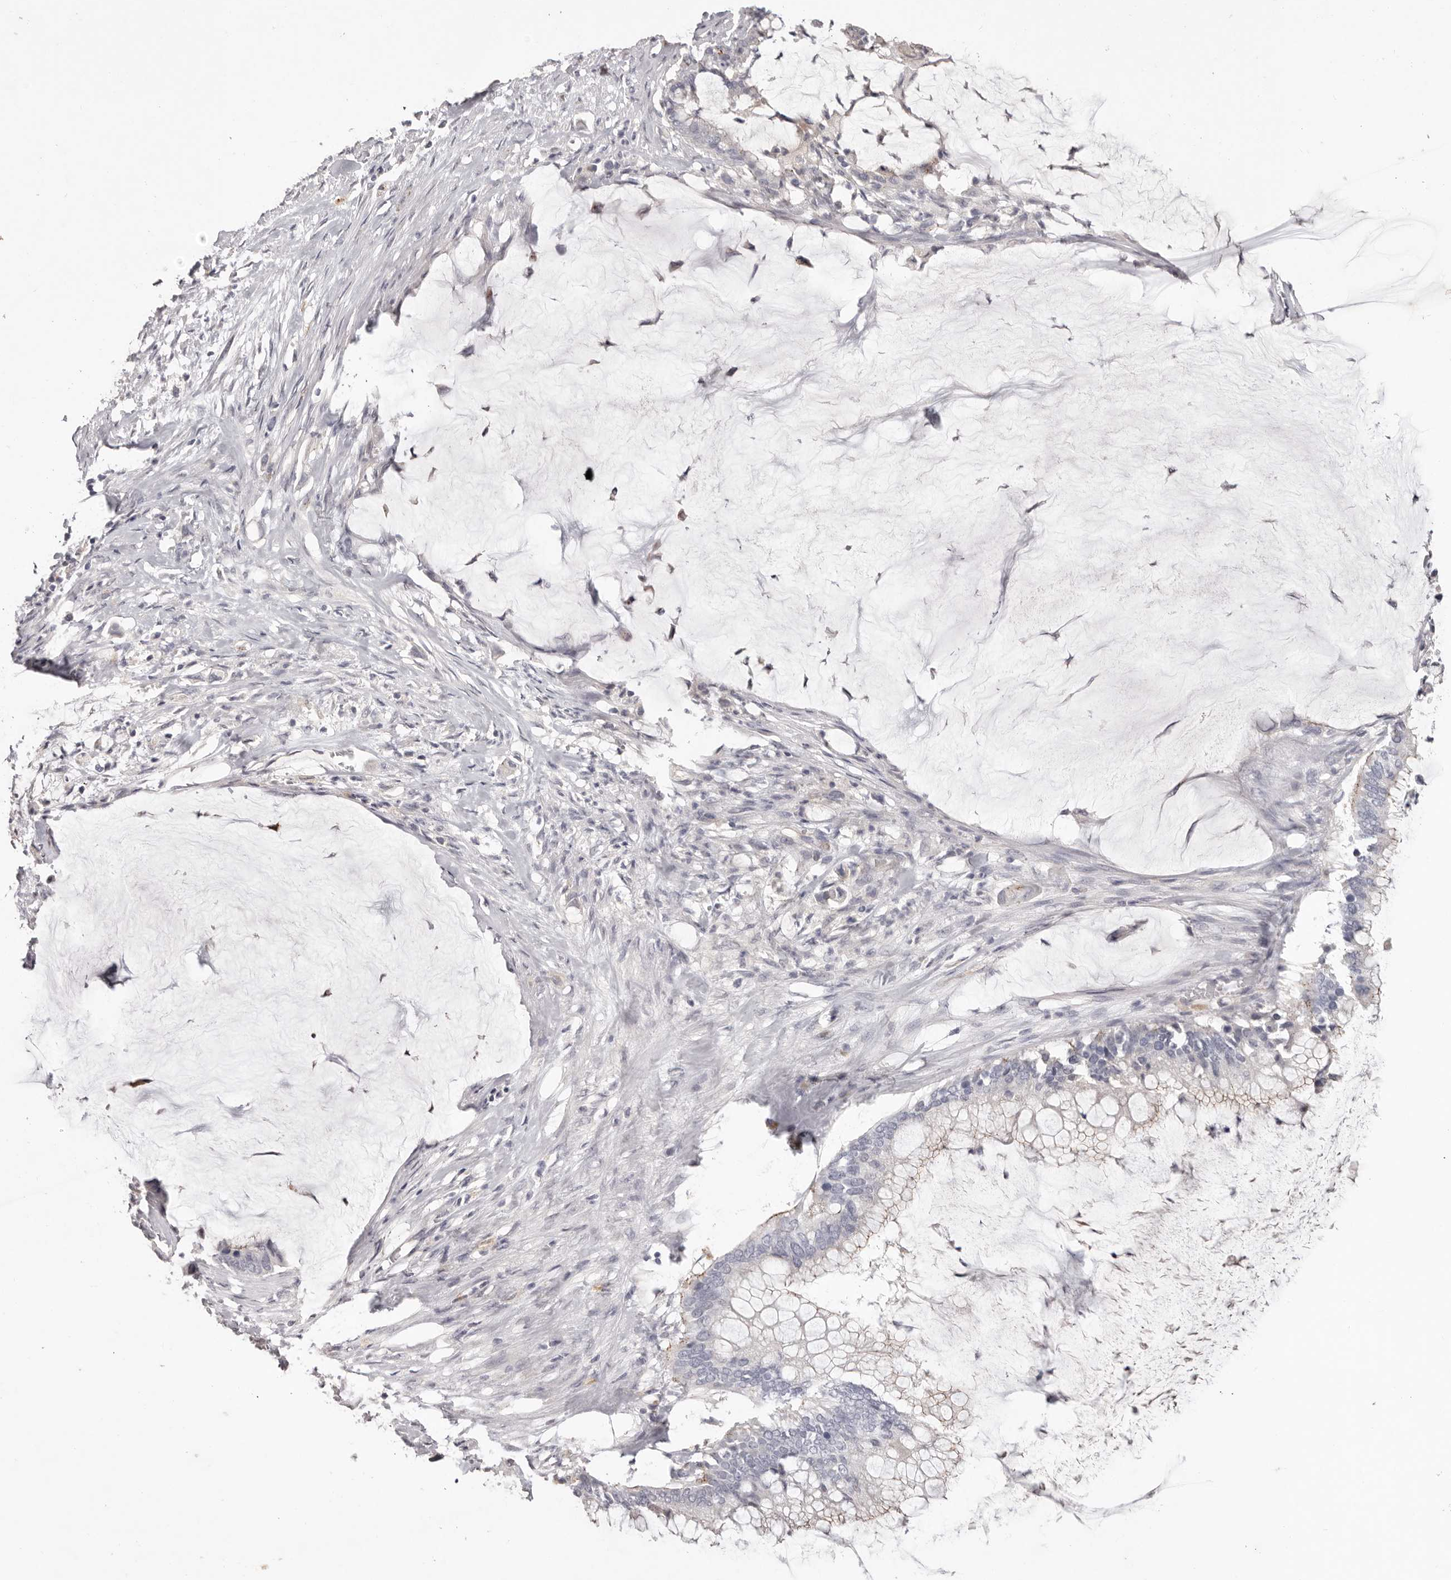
{"staining": {"intensity": "negative", "quantity": "none", "location": "none"}, "tissue": "pancreatic cancer", "cell_type": "Tumor cells", "image_type": "cancer", "snomed": [{"axis": "morphology", "description": "Adenocarcinoma, NOS"}, {"axis": "topography", "description": "Pancreas"}], "caption": "A micrograph of pancreatic adenocarcinoma stained for a protein demonstrates no brown staining in tumor cells.", "gene": "PCDHB6", "patient": {"sex": "male", "age": 41}}